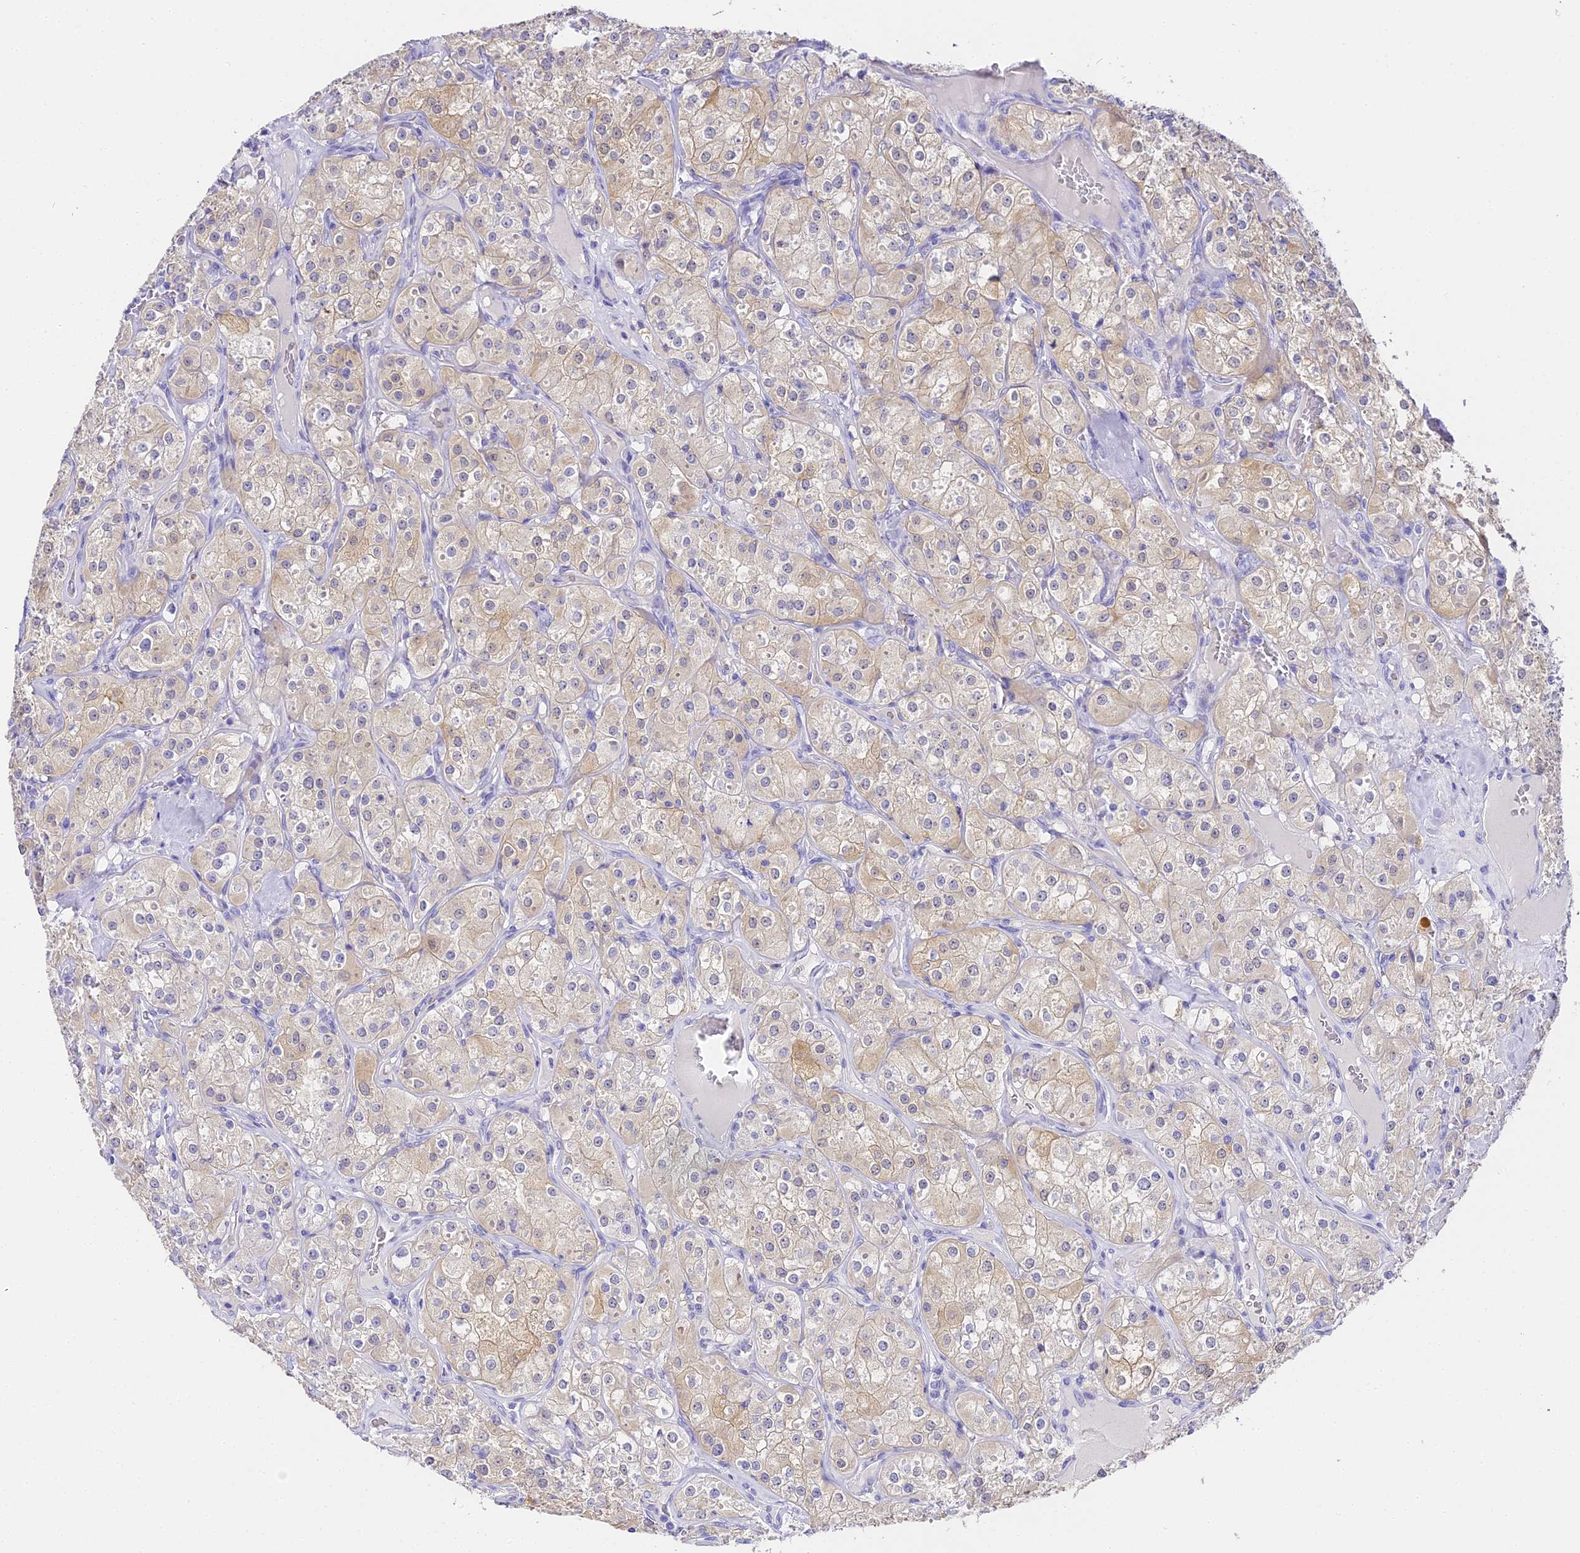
{"staining": {"intensity": "weak", "quantity": "25%-75%", "location": "cytoplasmic/membranous"}, "tissue": "renal cancer", "cell_type": "Tumor cells", "image_type": "cancer", "snomed": [{"axis": "morphology", "description": "Adenocarcinoma, NOS"}, {"axis": "topography", "description": "Kidney"}], "caption": "This is an image of immunohistochemistry (IHC) staining of renal adenocarcinoma, which shows weak positivity in the cytoplasmic/membranous of tumor cells.", "gene": "ABHD14A-ACY1", "patient": {"sex": "male", "age": 77}}